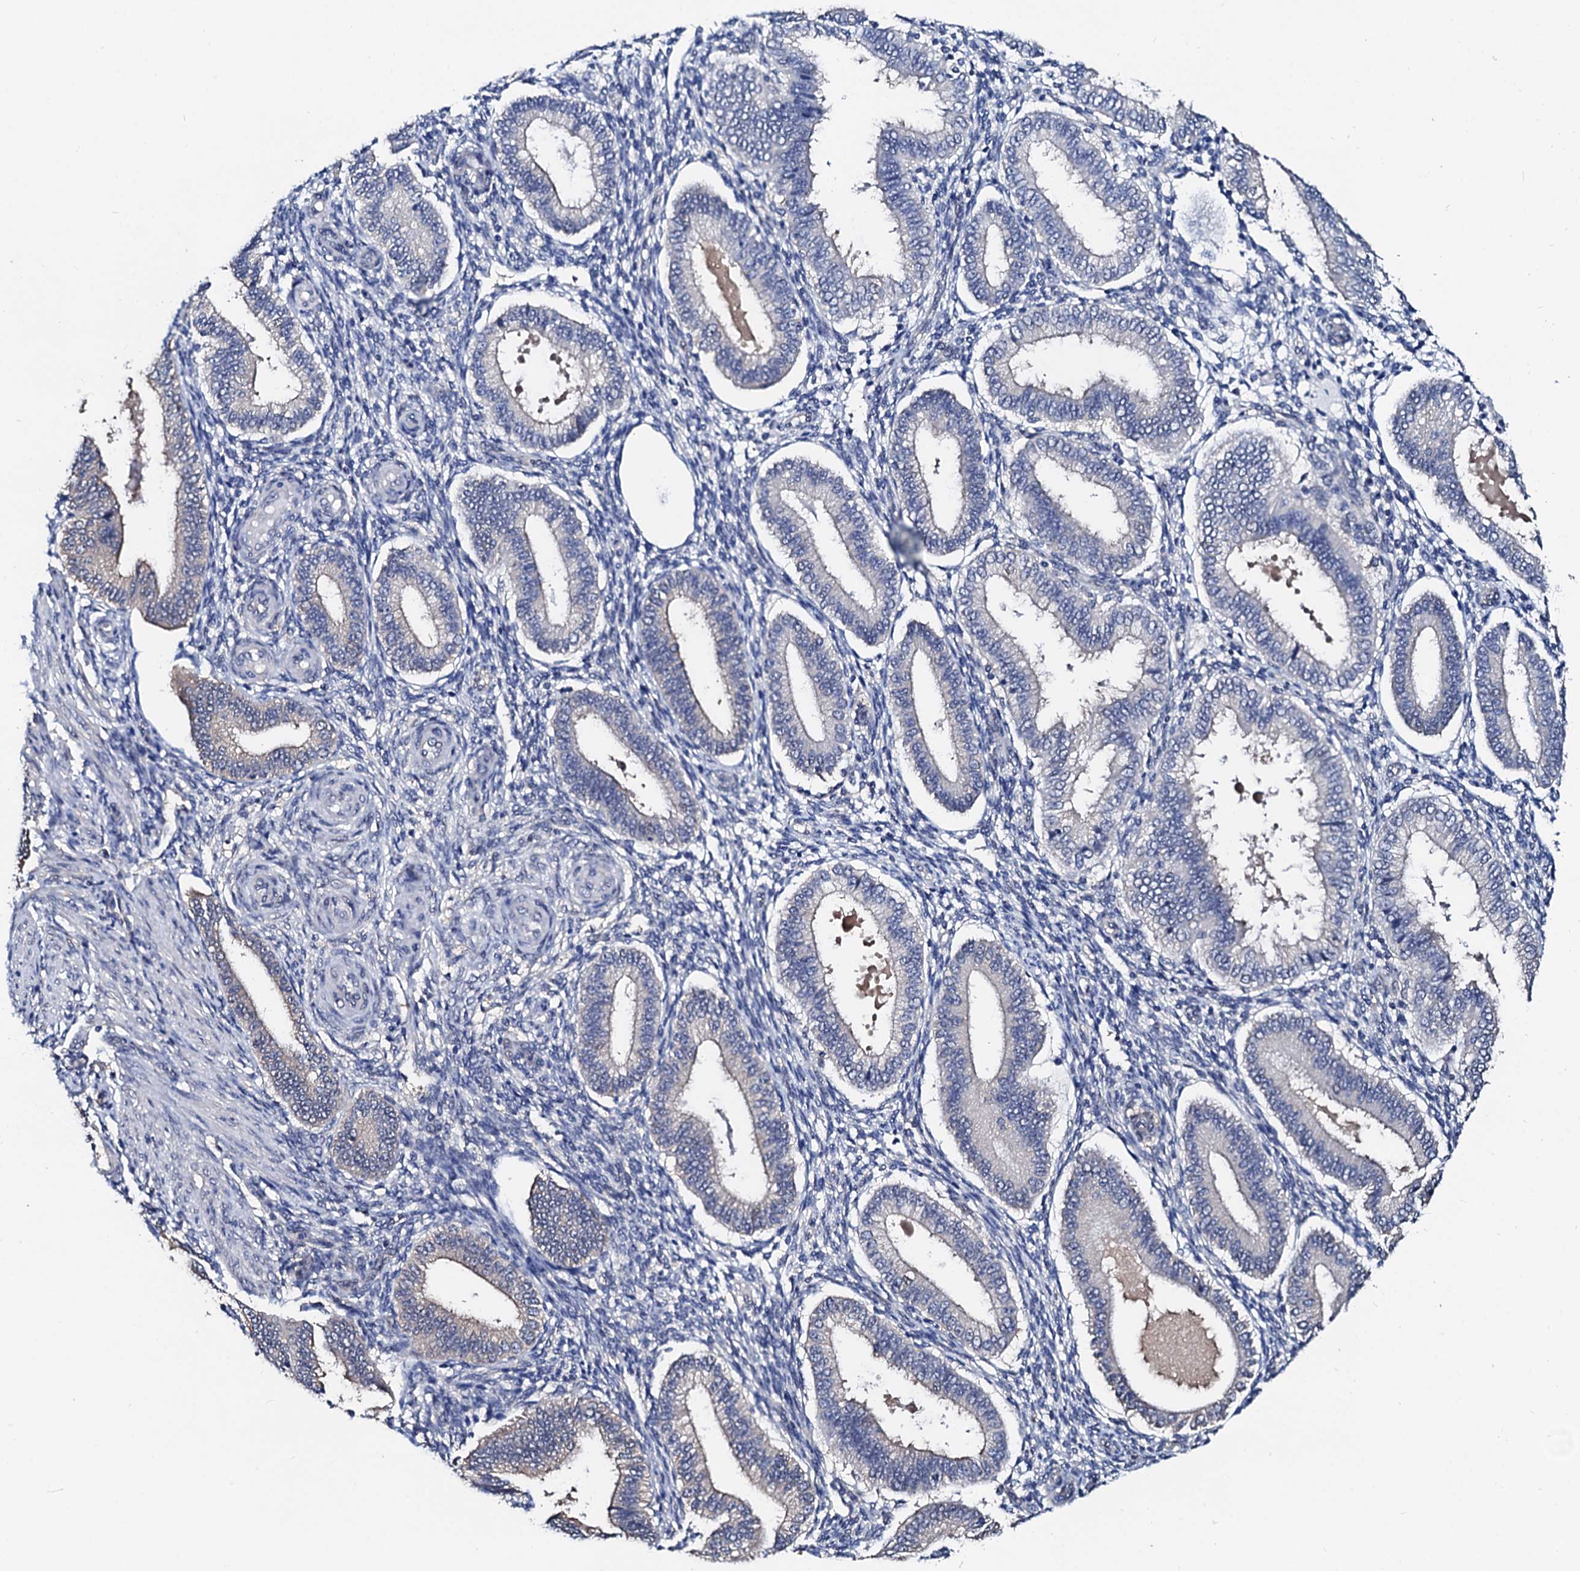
{"staining": {"intensity": "negative", "quantity": "none", "location": "none"}, "tissue": "endometrium", "cell_type": "Cells in endometrial stroma", "image_type": "normal", "snomed": [{"axis": "morphology", "description": "Normal tissue, NOS"}, {"axis": "topography", "description": "Endometrium"}], "caption": "Photomicrograph shows no protein positivity in cells in endometrial stroma of unremarkable endometrium. (DAB (3,3'-diaminobenzidine) IHC with hematoxylin counter stain).", "gene": "CSN2", "patient": {"sex": "female", "age": 39}}